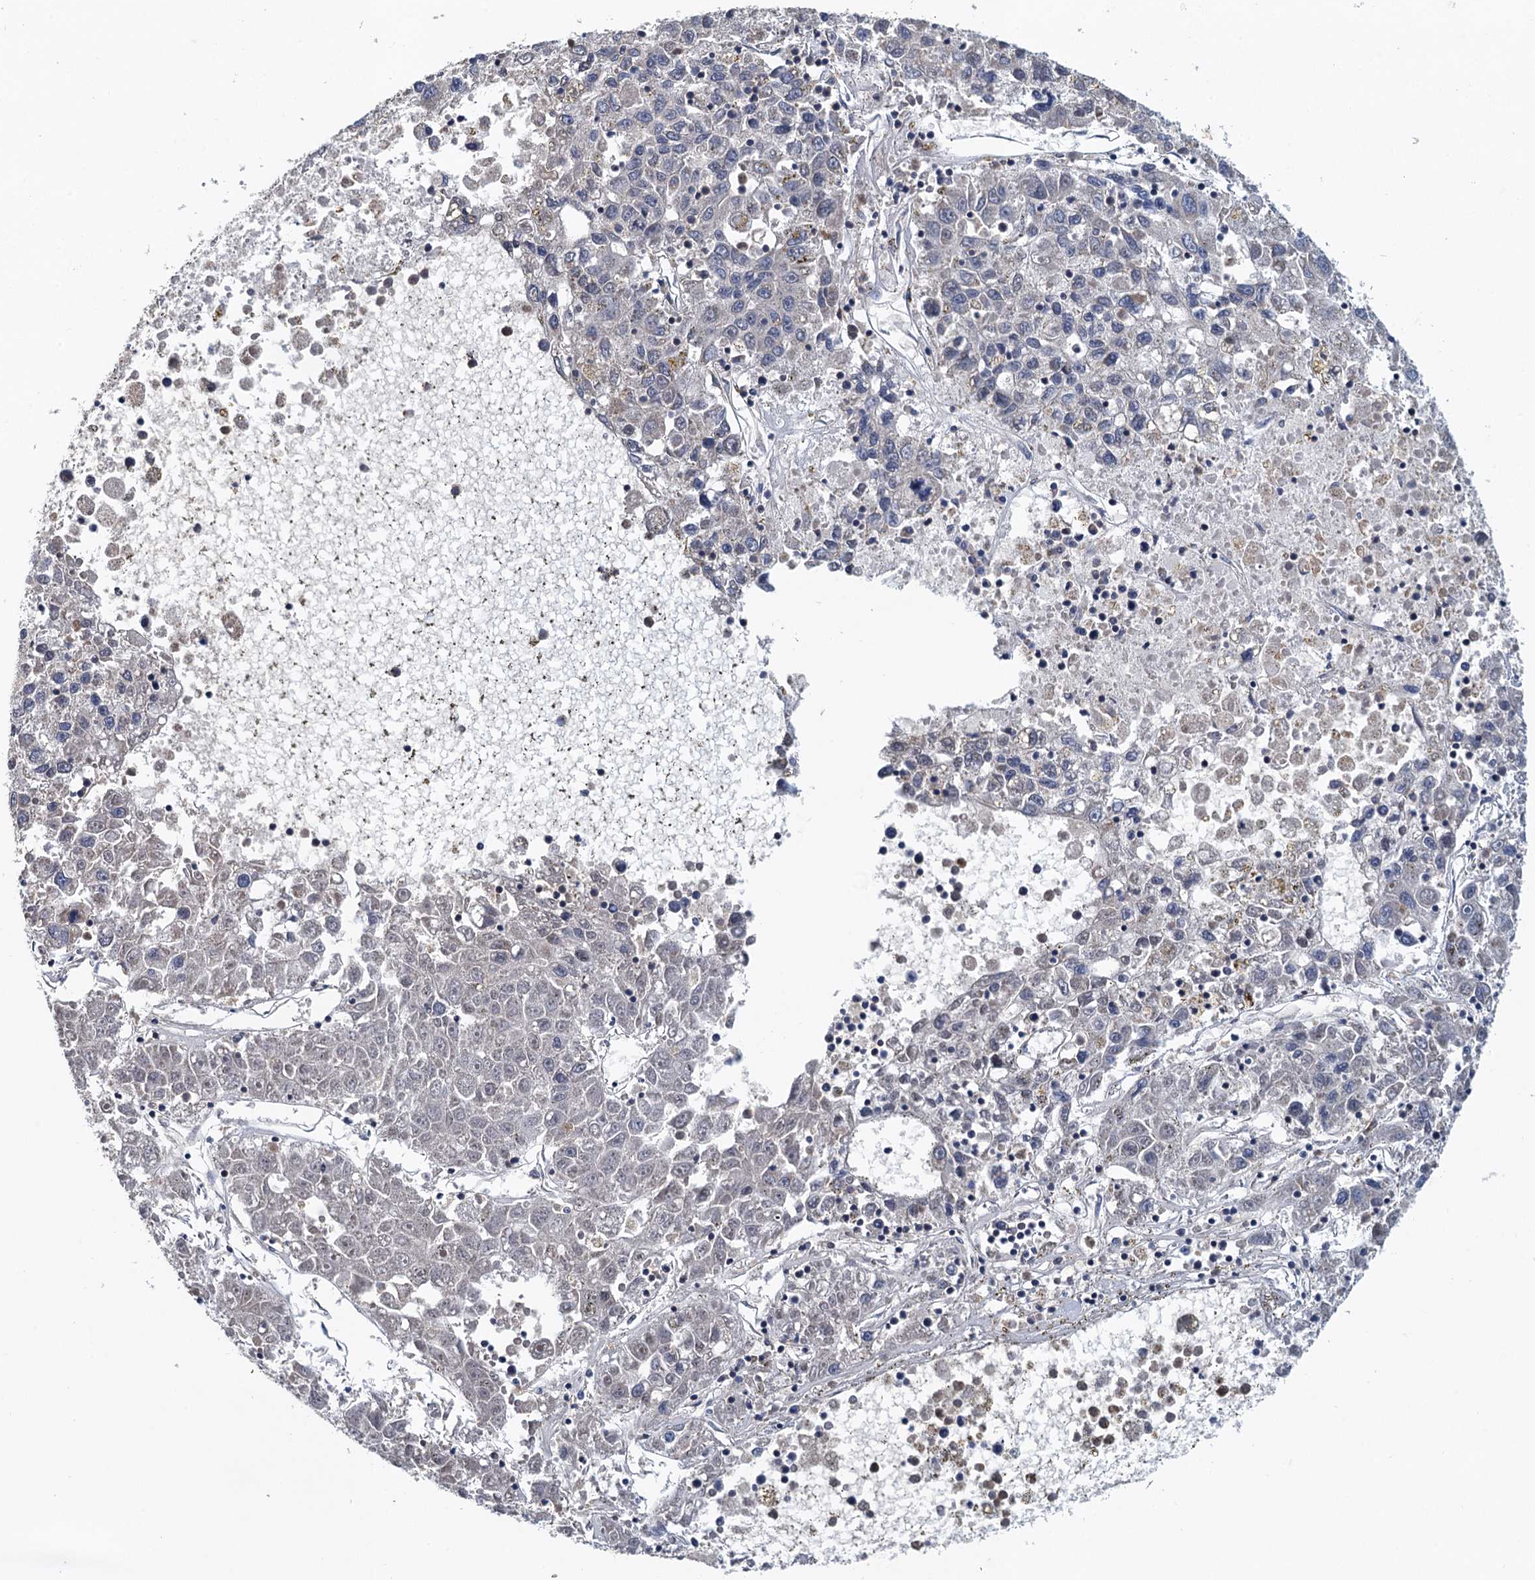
{"staining": {"intensity": "negative", "quantity": "none", "location": "none"}, "tissue": "liver cancer", "cell_type": "Tumor cells", "image_type": "cancer", "snomed": [{"axis": "morphology", "description": "Carcinoma, Hepatocellular, NOS"}, {"axis": "topography", "description": "Liver"}], "caption": "The histopathology image reveals no significant staining in tumor cells of hepatocellular carcinoma (liver).", "gene": "MDM1", "patient": {"sex": "male", "age": 49}}